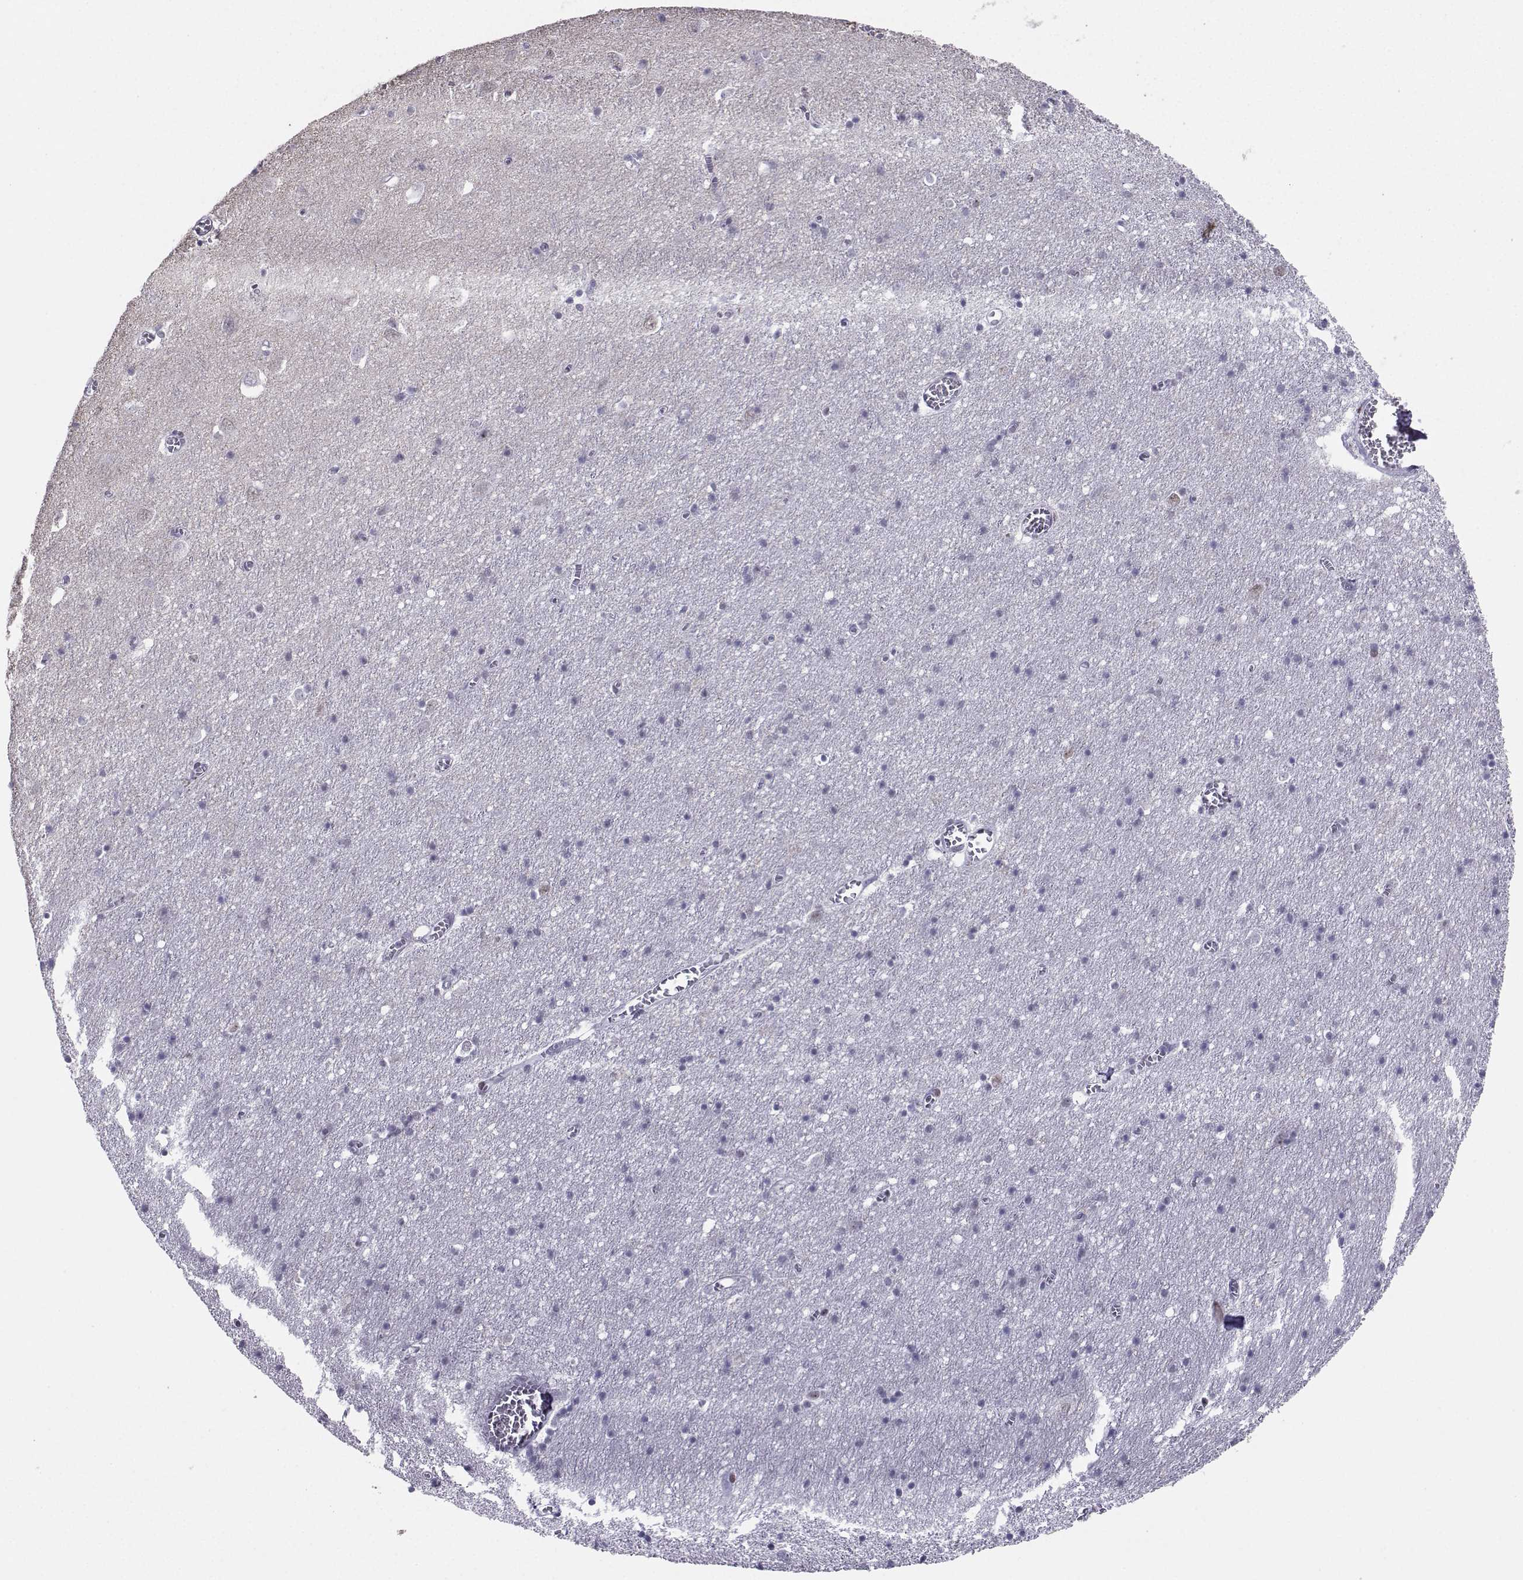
{"staining": {"intensity": "negative", "quantity": "none", "location": "none"}, "tissue": "cerebral cortex", "cell_type": "Endothelial cells", "image_type": "normal", "snomed": [{"axis": "morphology", "description": "Normal tissue, NOS"}, {"axis": "topography", "description": "Cerebral cortex"}], "caption": "DAB (3,3'-diaminobenzidine) immunohistochemical staining of benign cerebral cortex reveals no significant staining in endothelial cells.", "gene": "LORICRIN", "patient": {"sex": "male", "age": 70}}